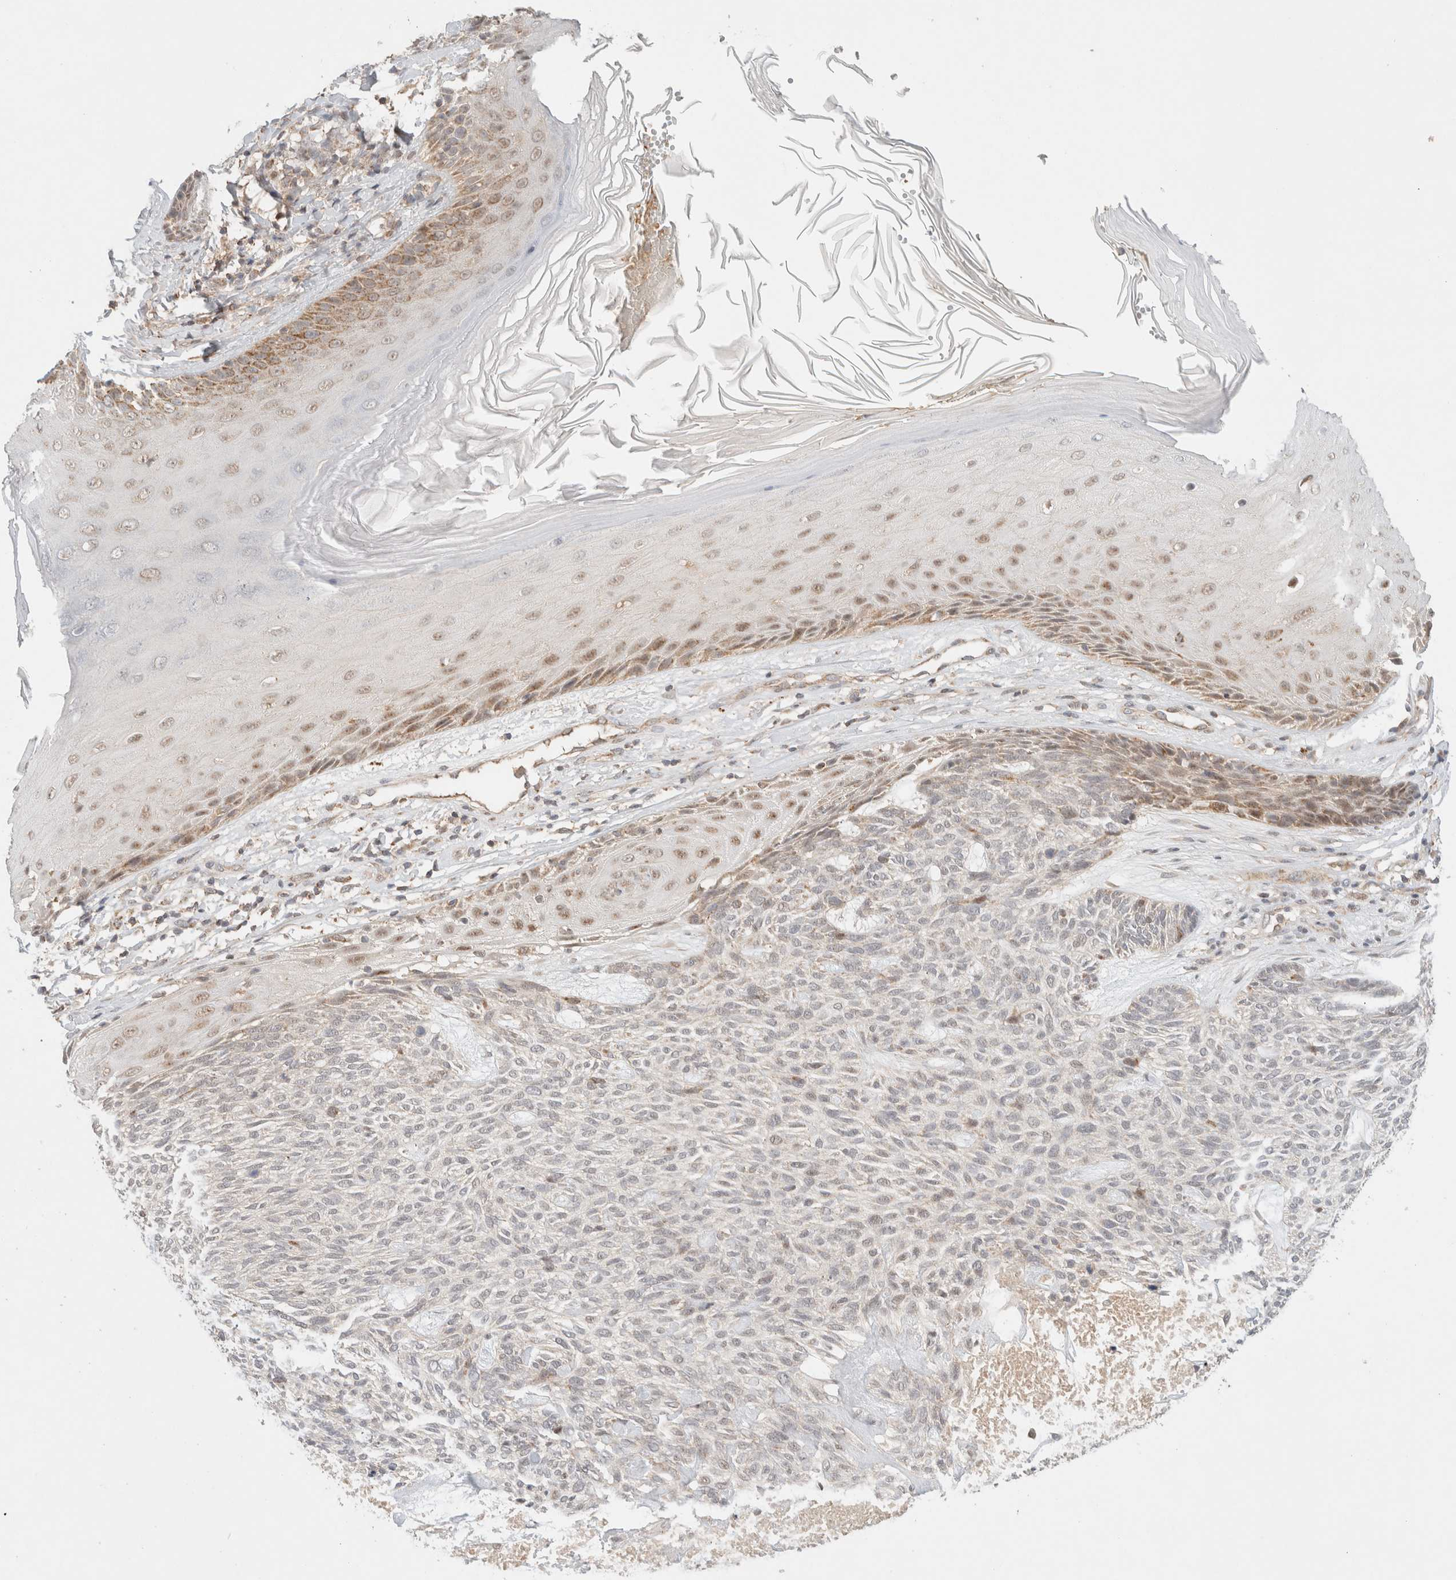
{"staining": {"intensity": "weak", "quantity": "<25%", "location": "cytoplasmic/membranous"}, "tissue": "skin cancer", "cell_type": "Tumor cells", "image_type": "cancer", "snomed": [{"axis": "morphology", "description": "Basal cell carcinoma"}, {"axis": "topography", "description": "Skin"}], "caption": "Tumor cells show no significant protein positivity in skin basal cell carcinoma.", "gene": "MRM3", "patient": {"sex": "male", "age": 55}}